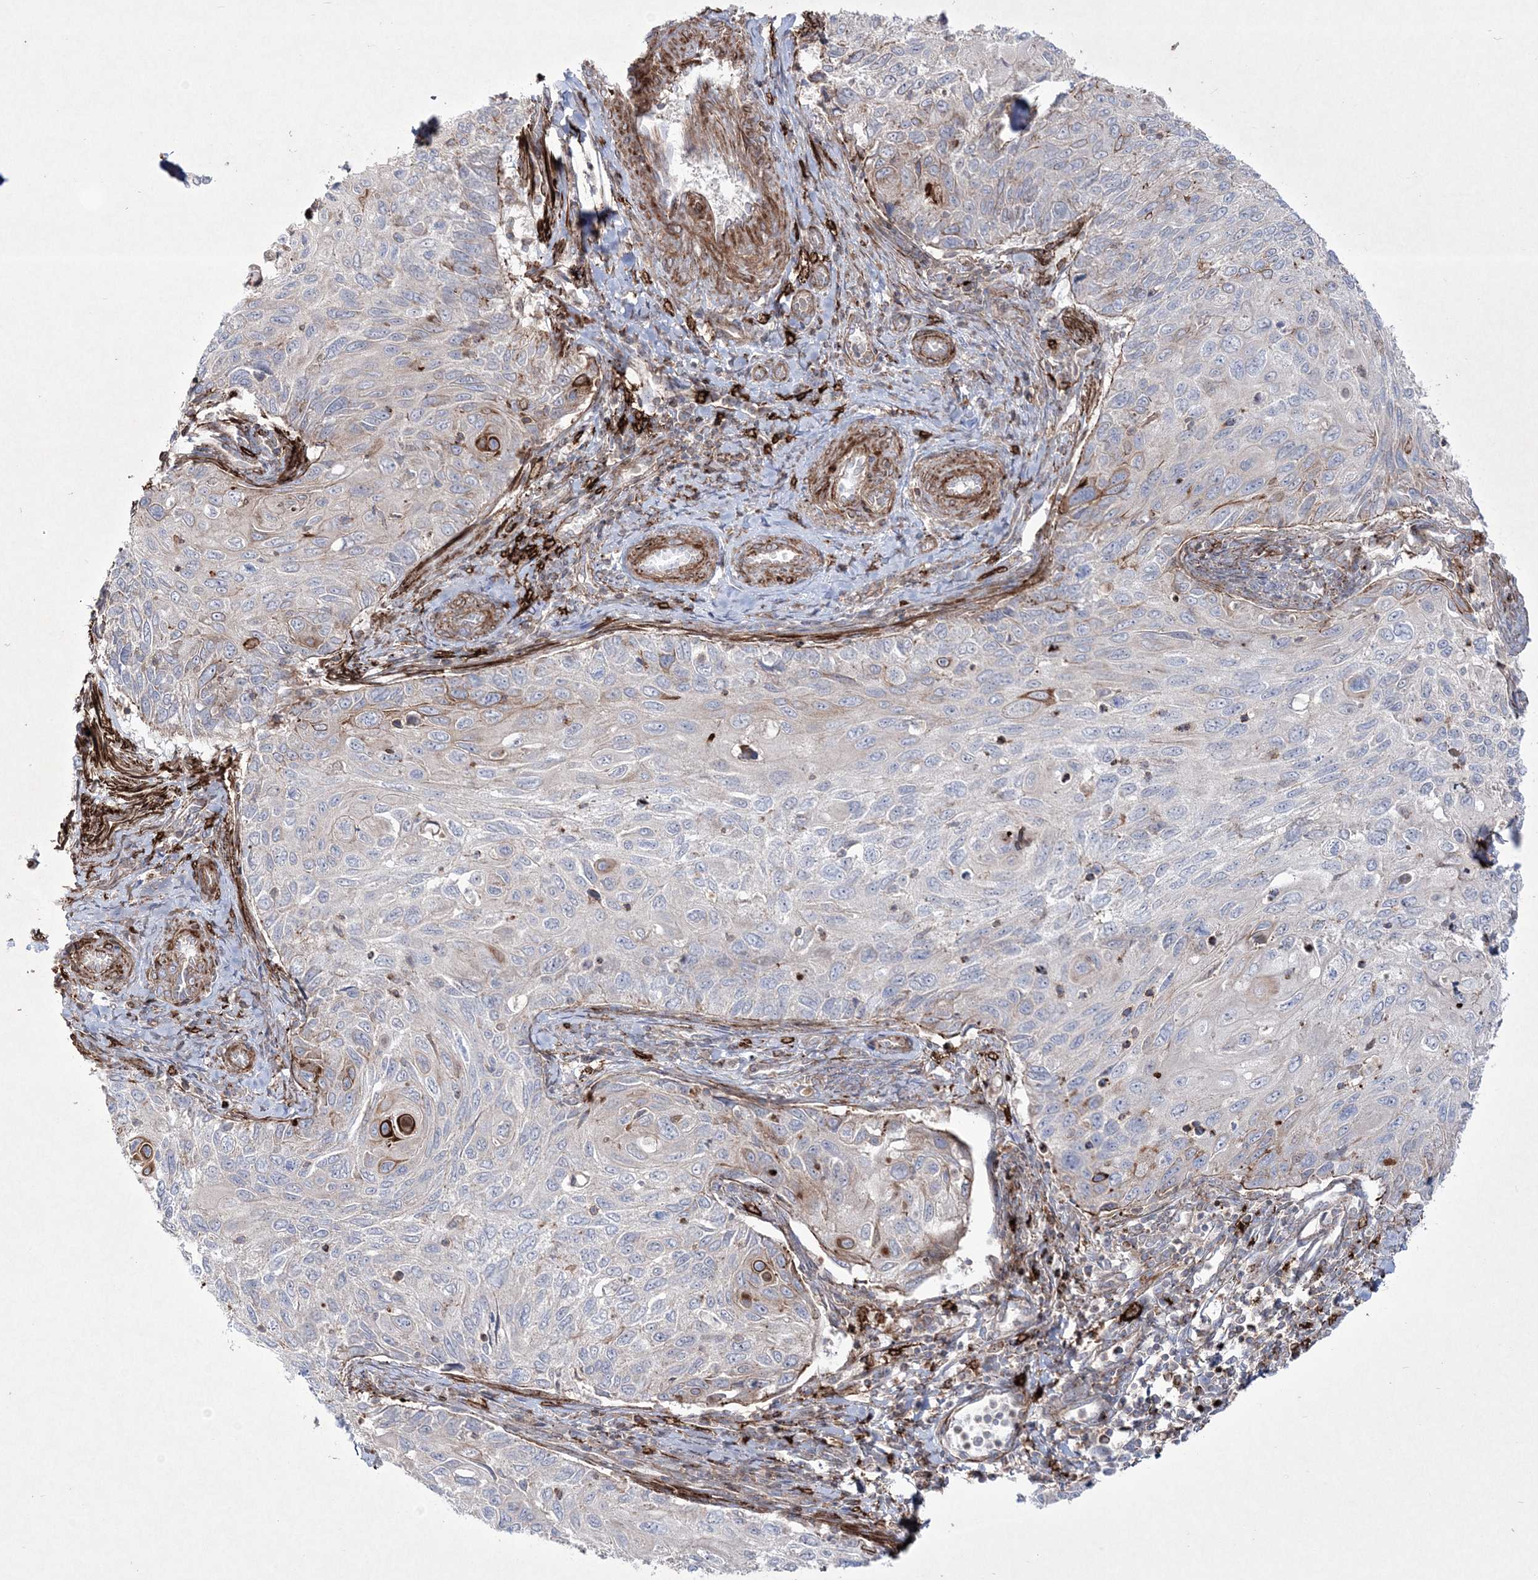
{"staining": {"intensity": "negative", "quantity": "none", "location": "none"}, "tissue": "cervical cancer", "cell_type": "Tumor cells", "image_type": "cancer", "snomed": [{"axis": "morphology", "description": "Squamous cell carcinoma, NOS"}, {"axis": "topography", "description": "Cervix"}], "caption": "This is an immunohistochemistry (IHC) photomicrograph of human squamous cell carcinoma (cervical). There is no staining in tumor cells.", "gene": "RICTOR", "patient": {"sex": "female", "age": 70}}